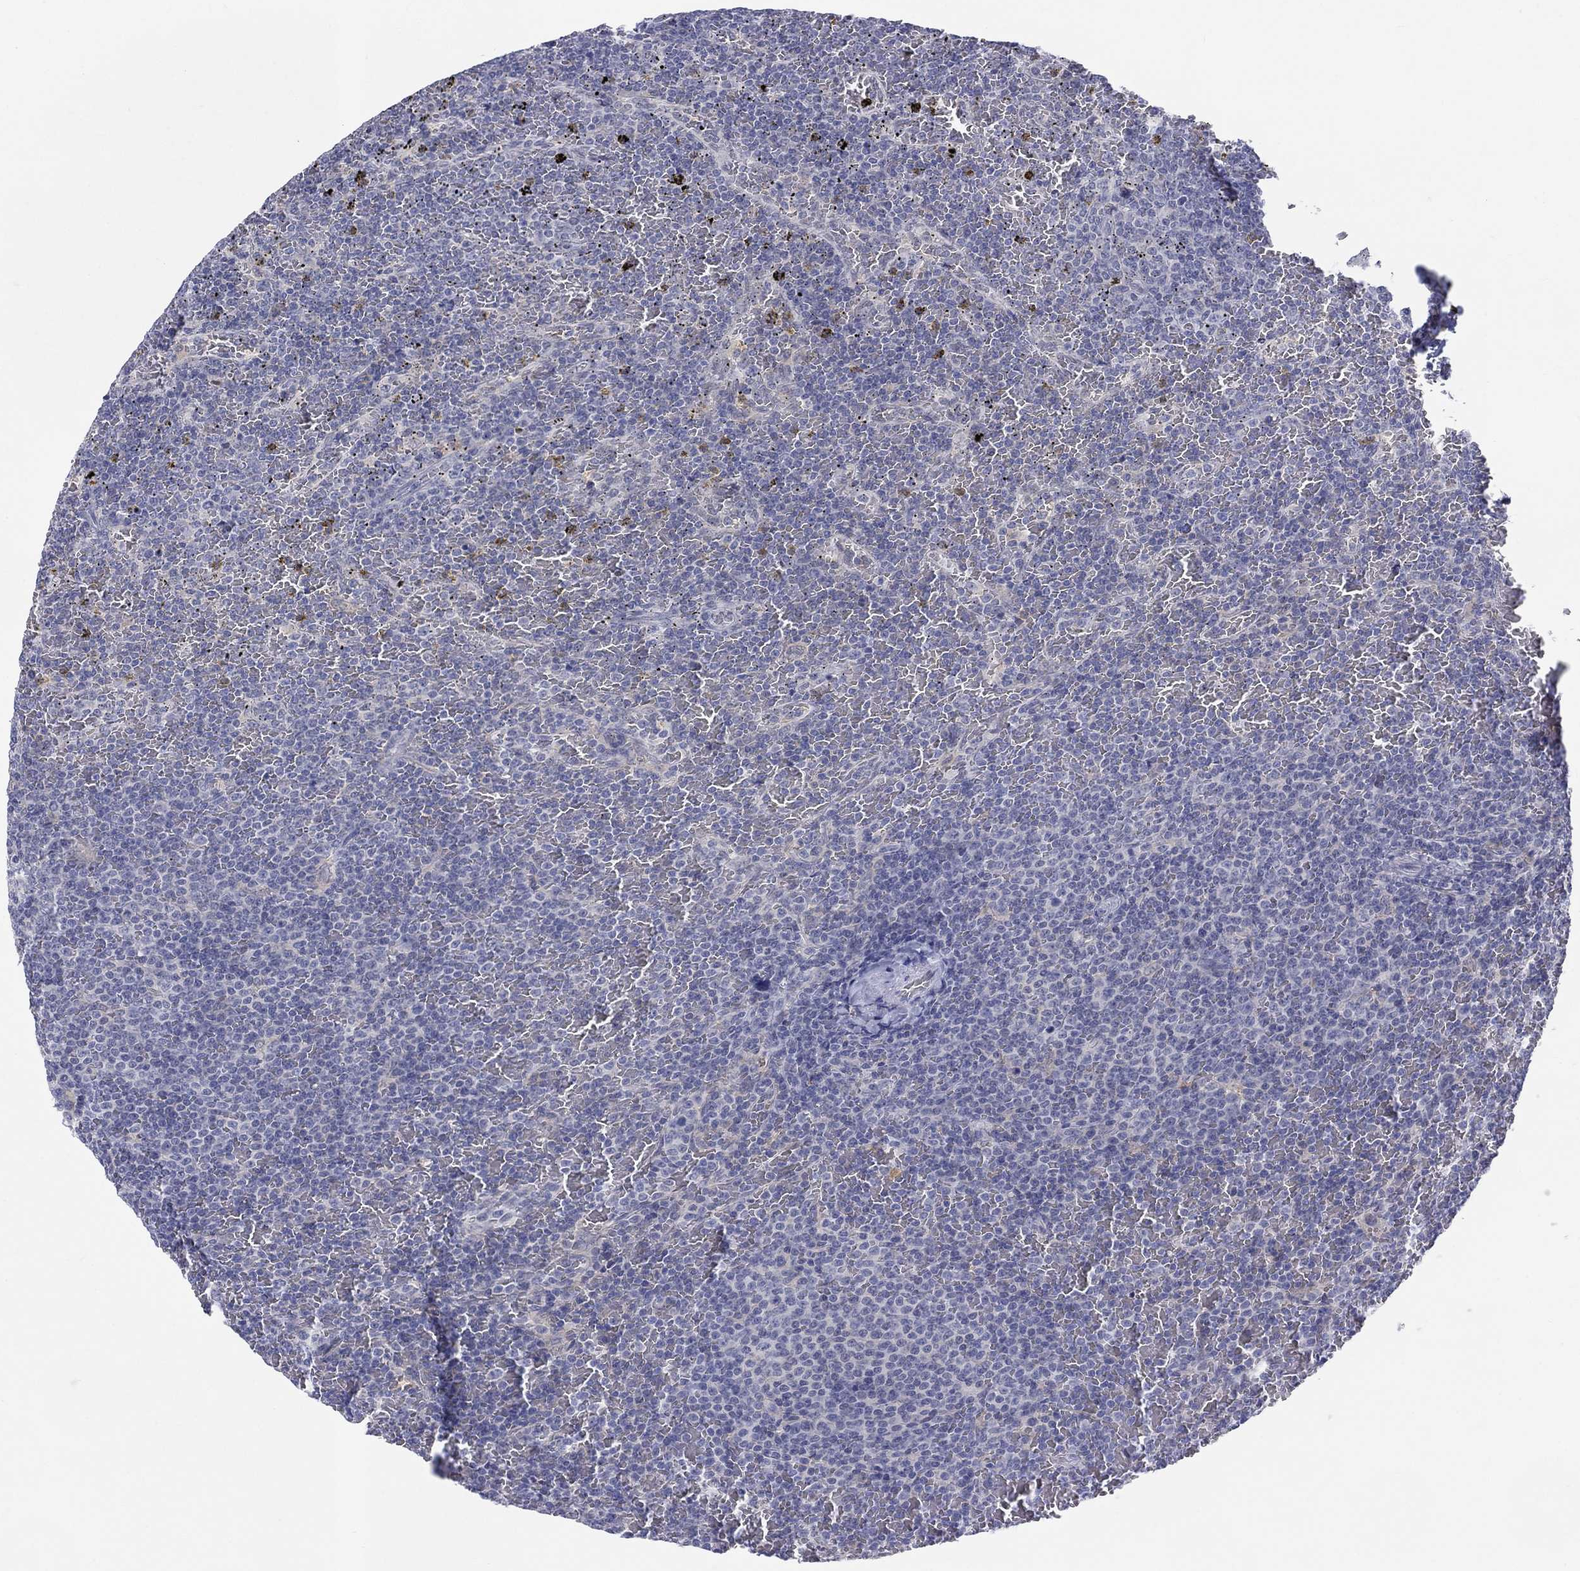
{"staining": {"intensity": "negative", "quantity": "none", "location": "none"}, "tissue": "lymphoma", "cell_type": "Tumor cells", "image_type": "cancer", "snomed": [{"axis": "morphology", "description": "Malignant lymphoma, non-Hodgkin's type, Low grade"}, {"axis": "topography", "description": "Spleen"}], "caption": "Tumor cells show no significant positivity in malignant lymphoma, non-Hodgkin's type (low-grade).", "gene": "EGFLAM", "patient": {"sex": "female", "age": 77}}